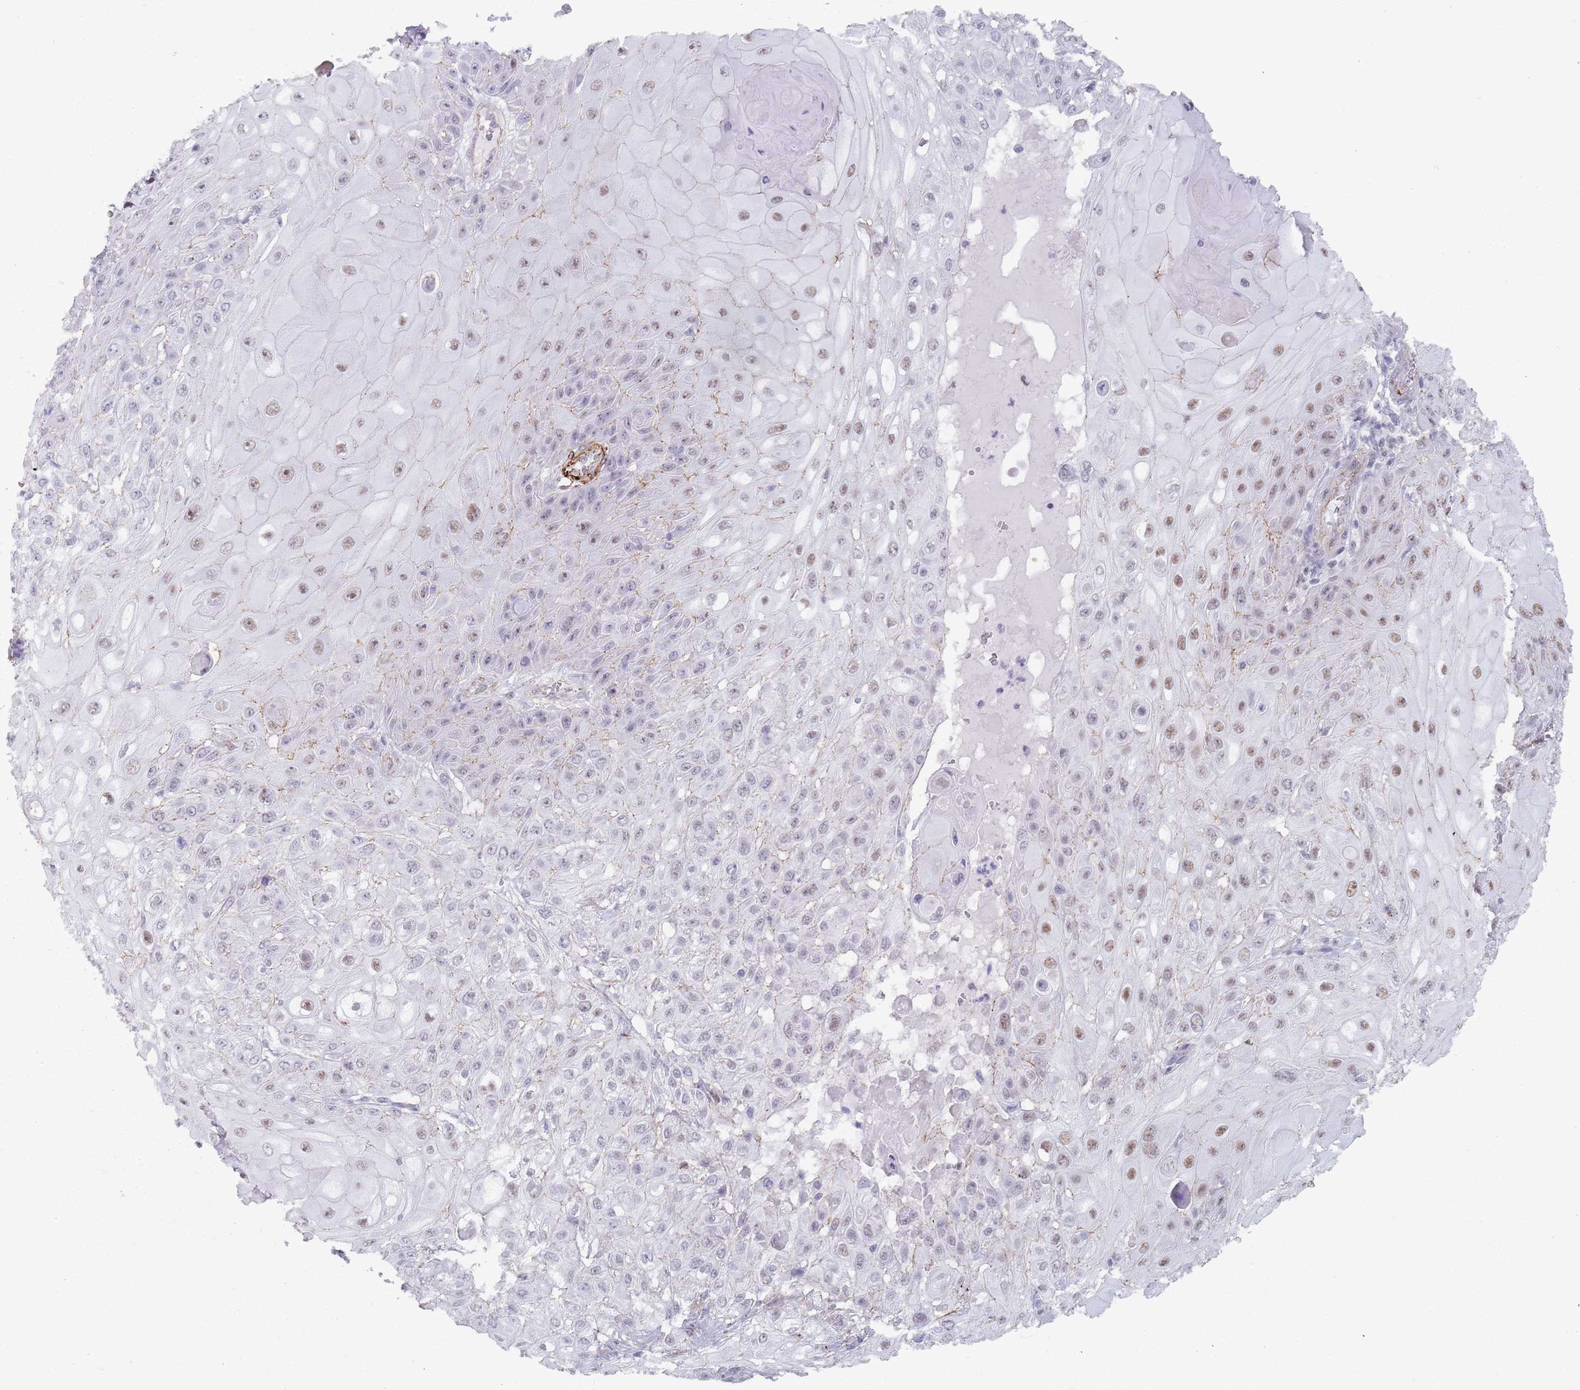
{"staining": {"intensity": "weak", "quantity": "25%-75%", "location": "nuclear"}, "tissue": "skin cancer", "cell_type": "Tumor cells", "image_type": "cancer", "snomed": [{"axis": "morphology", "description": "Normal tissue, NOS"}, {"axis": "morphology", "description": "Squamous cell carcinoma, NOS"}, {"axis": "topography", "description": "Skin"}, {"axis": "topography", "description": "Cartilage tissue"}], "caption": "There is low levels of weak nuclear expression in tumor cells of squamous cell carcinoma (skin), as demonstrated by immunohistochemical staining (brown color).", "gene": "OR5A2", "patient": {"sex": "female", "age": 79}}